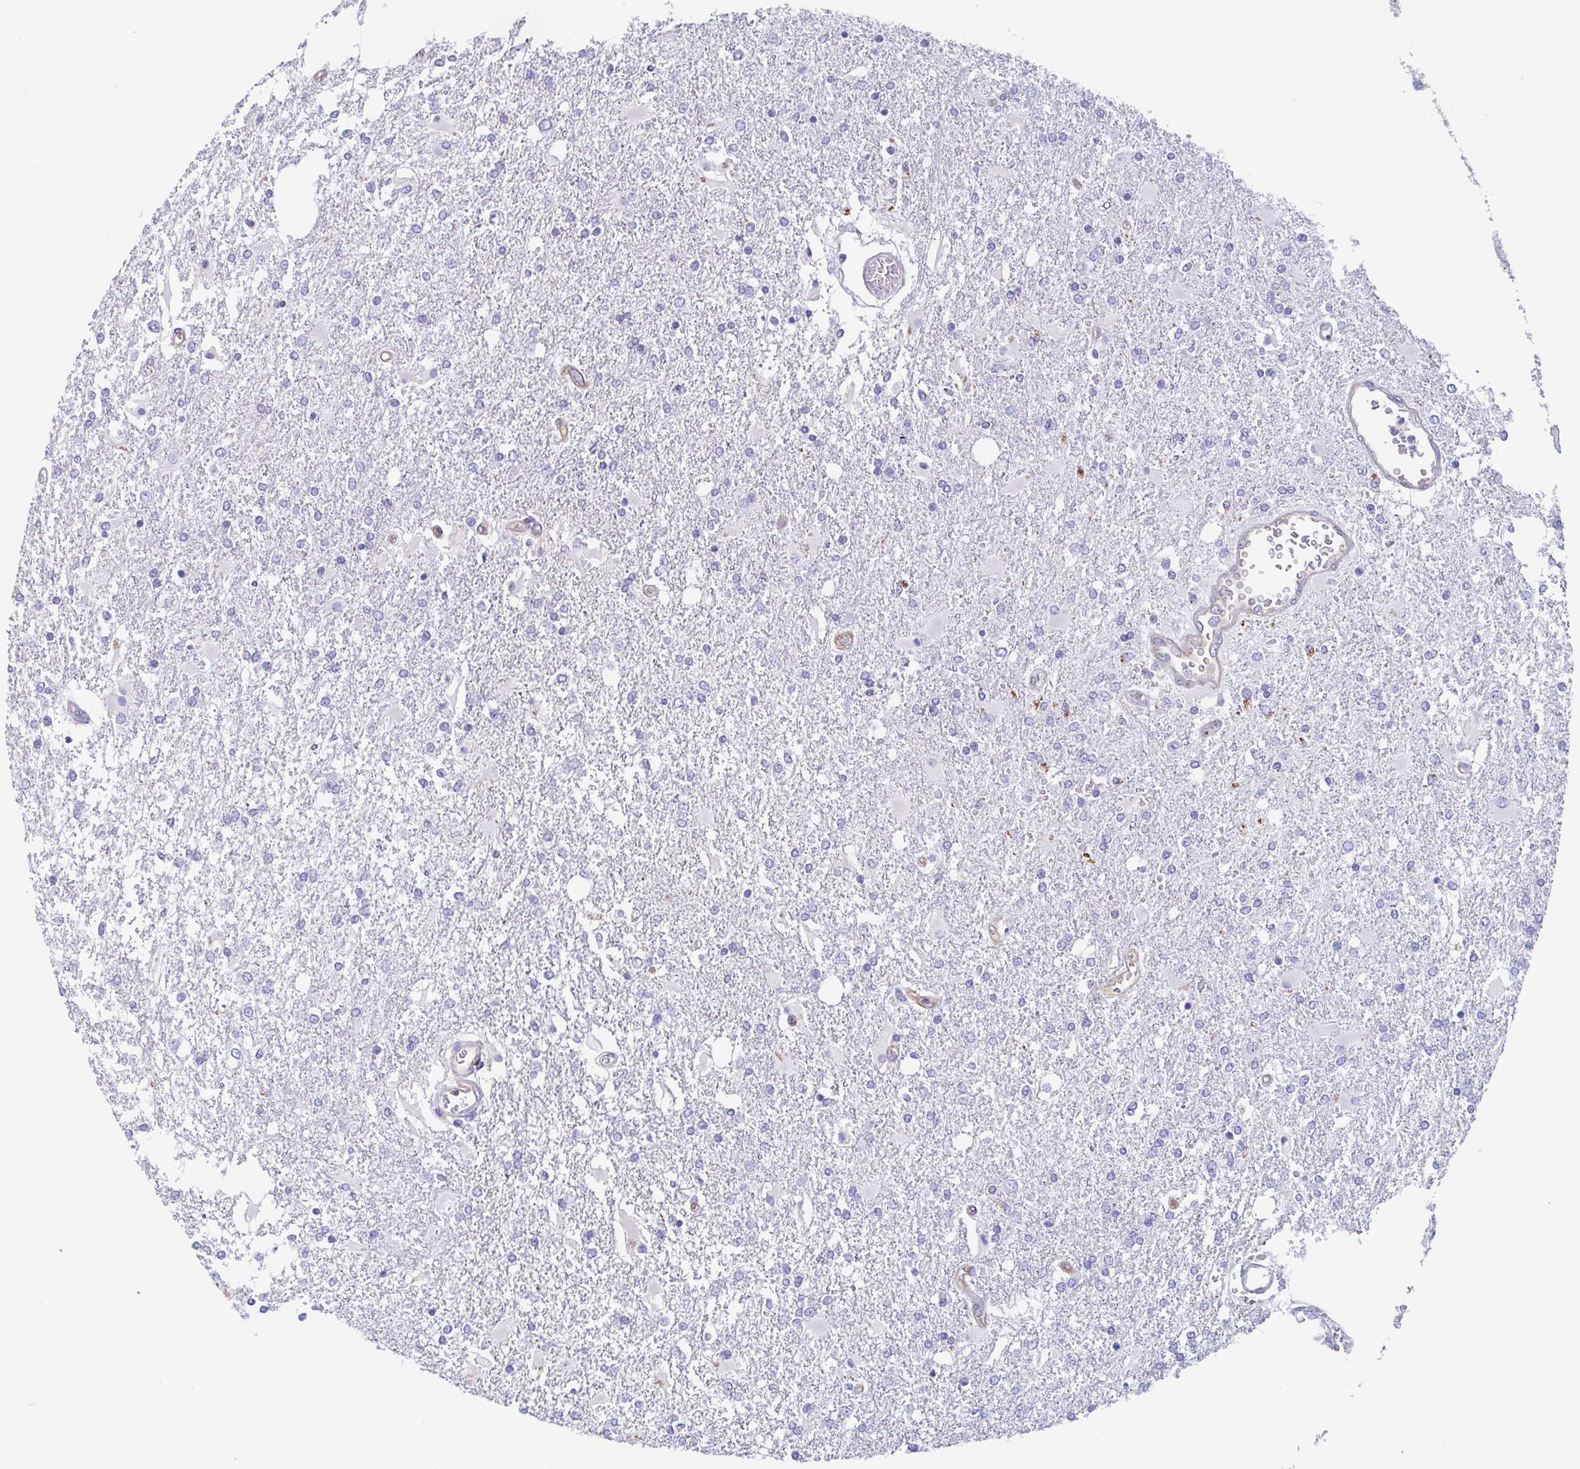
{"staining": {"intensity": "negative", "quantity": "none", "location": "none"}, "tissue": "glioma", "cell_type": "Tumor cells", "image_type": "cancer", "snomed": [{"axis": "morphology", "description": "Glioma, malignant, High grade"}, {"axis": "topography", "description": "Cerebral cortex"}], "caption": "An immunohistochemistry (IHC) image of glioma is shown. There is no staining in tumor cells of glioma.", "gene": "LYRM2", "patient": {"sex": "male", "age": 79}}